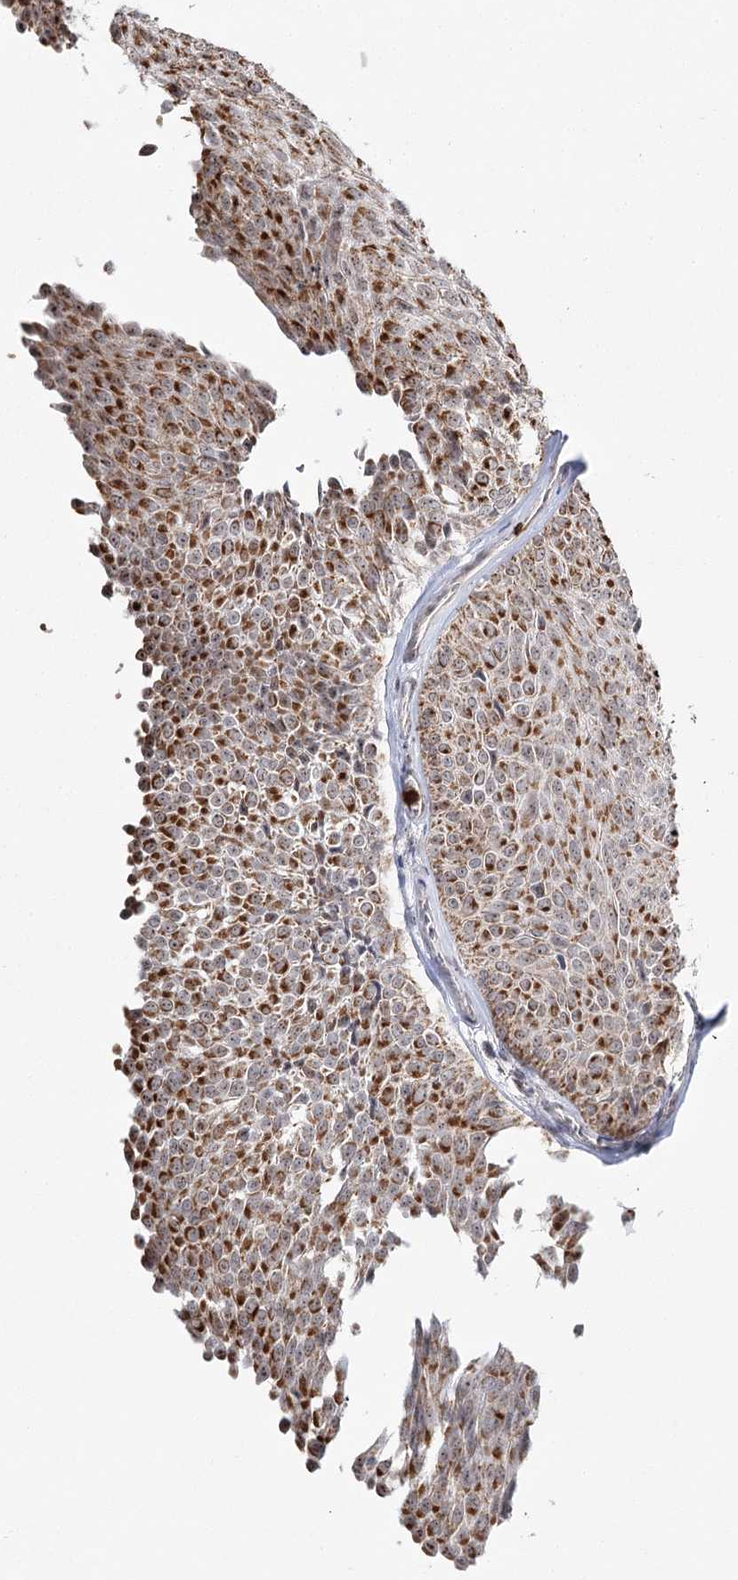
{"staining": {"intensity": "moderate", "quantity": ">75%", "location": "cytoplasmic/membranous"}, "tissue": "urothelial cancer", "cell_type": "Tumor cells", "image_type": "cancer", "snomed": [{"axis": "morphology", "description": "Urothelial carcinoma, Low grade"}, {"axis": "topography", "description": "Urinary bladder"}], "caption": "This histopathology image shows immunohistochemistry staining of low-grade urothelial carcinoma, with medium moderate cytoplasmic/membranous expression in about >75% of tumor cells.", "gene": "ATAD1", "patient": {"sex": "male", "age": 78}}